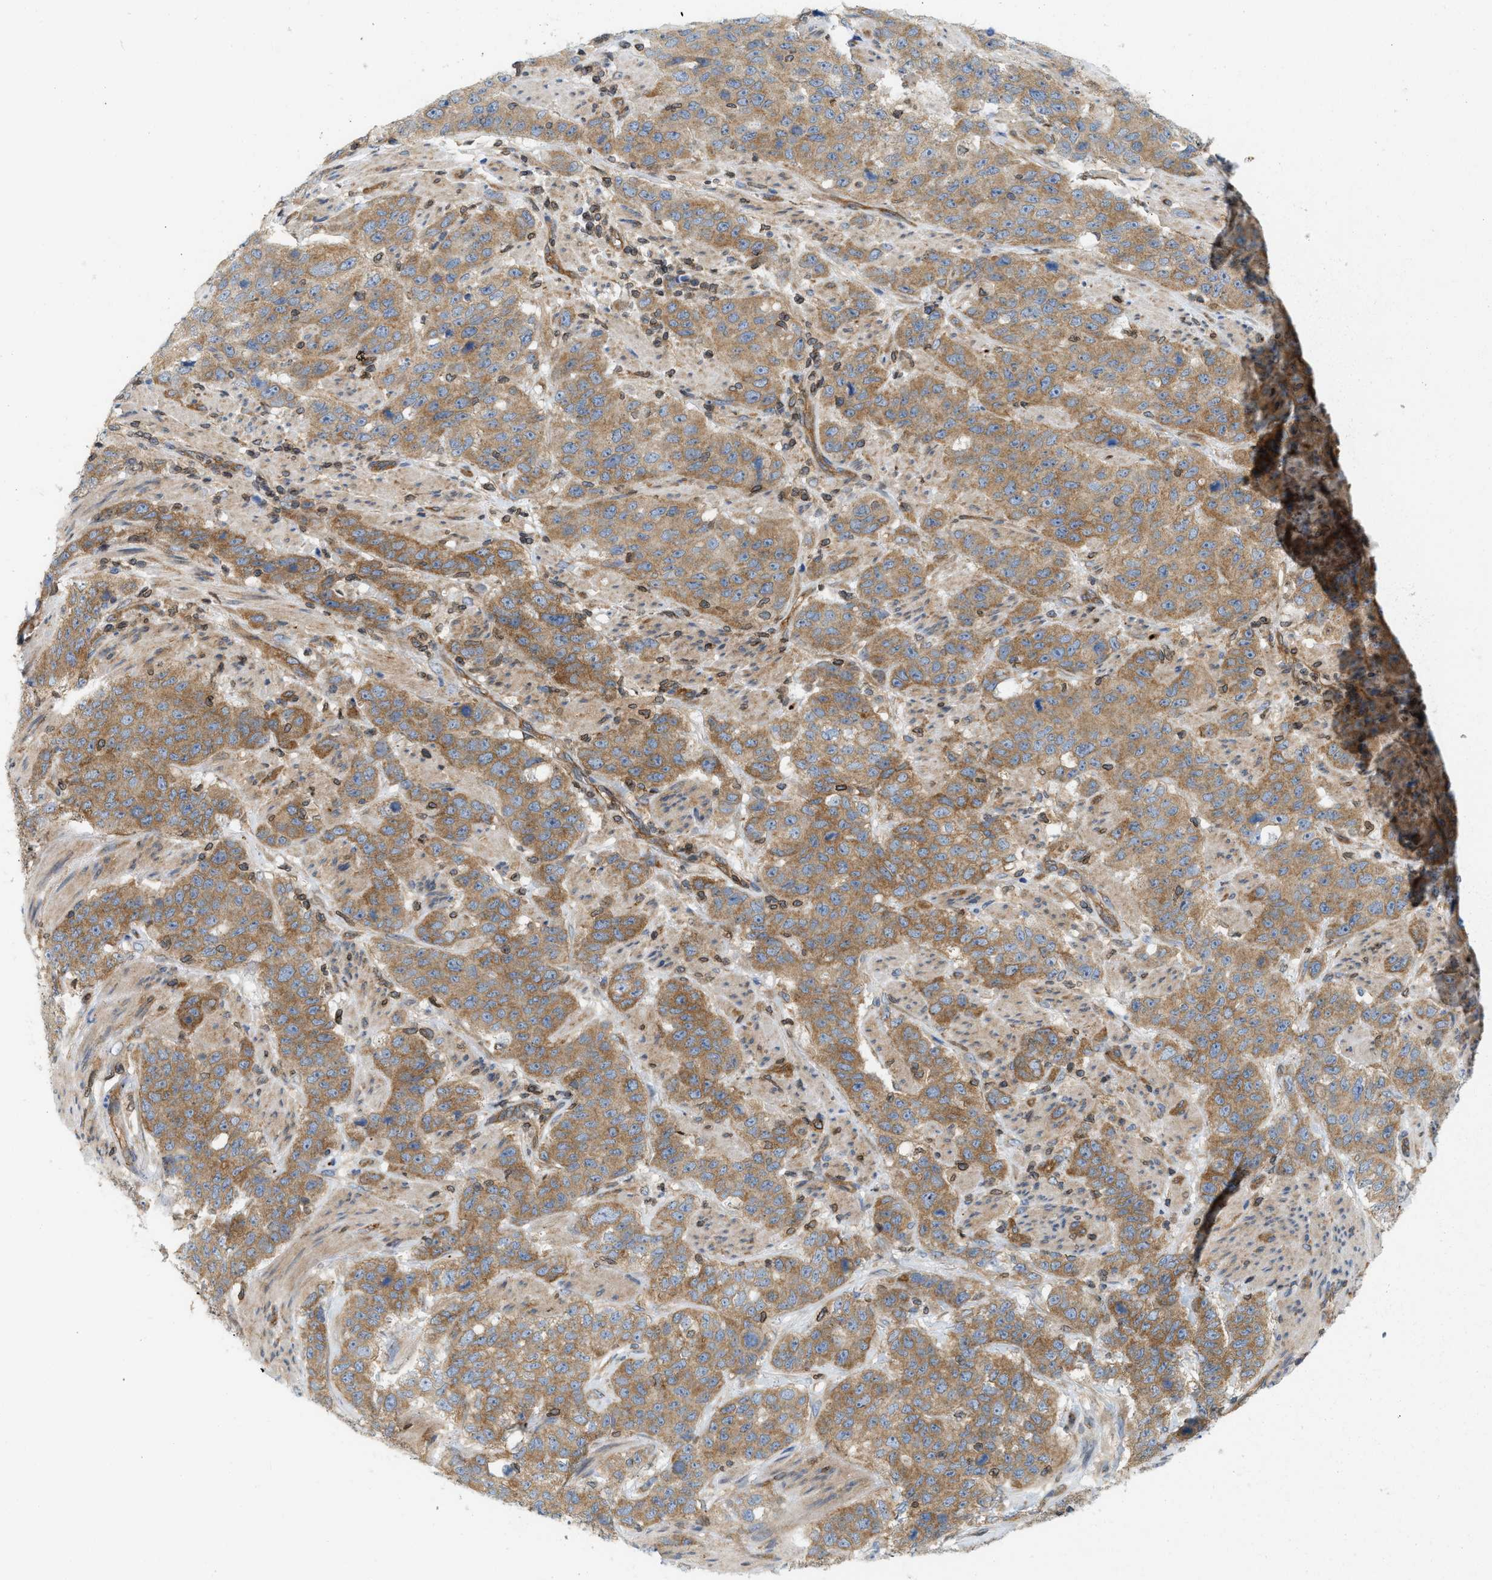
{"staining": {"intensity": "moderate", "quantity": ">75%", "location": "cytoplasmic/membranous"}, "tissue": "stomach cancer", "cell_type": "Tumor cells", "image_type": "cancer", "snomed": [{"axis": "morphology", "description": "Adenocarcinoma, NOS"}, {"axis": "topography", "description": "Stomach"}], "caption": "Protein expression analysis of human stomach adenocarcinoma reveals moderate cytoplasmic/membranous positivity in approximately >75% of tumor cells.", "gene": "STRN", "patient": {"sex": "male", "age": 48}}